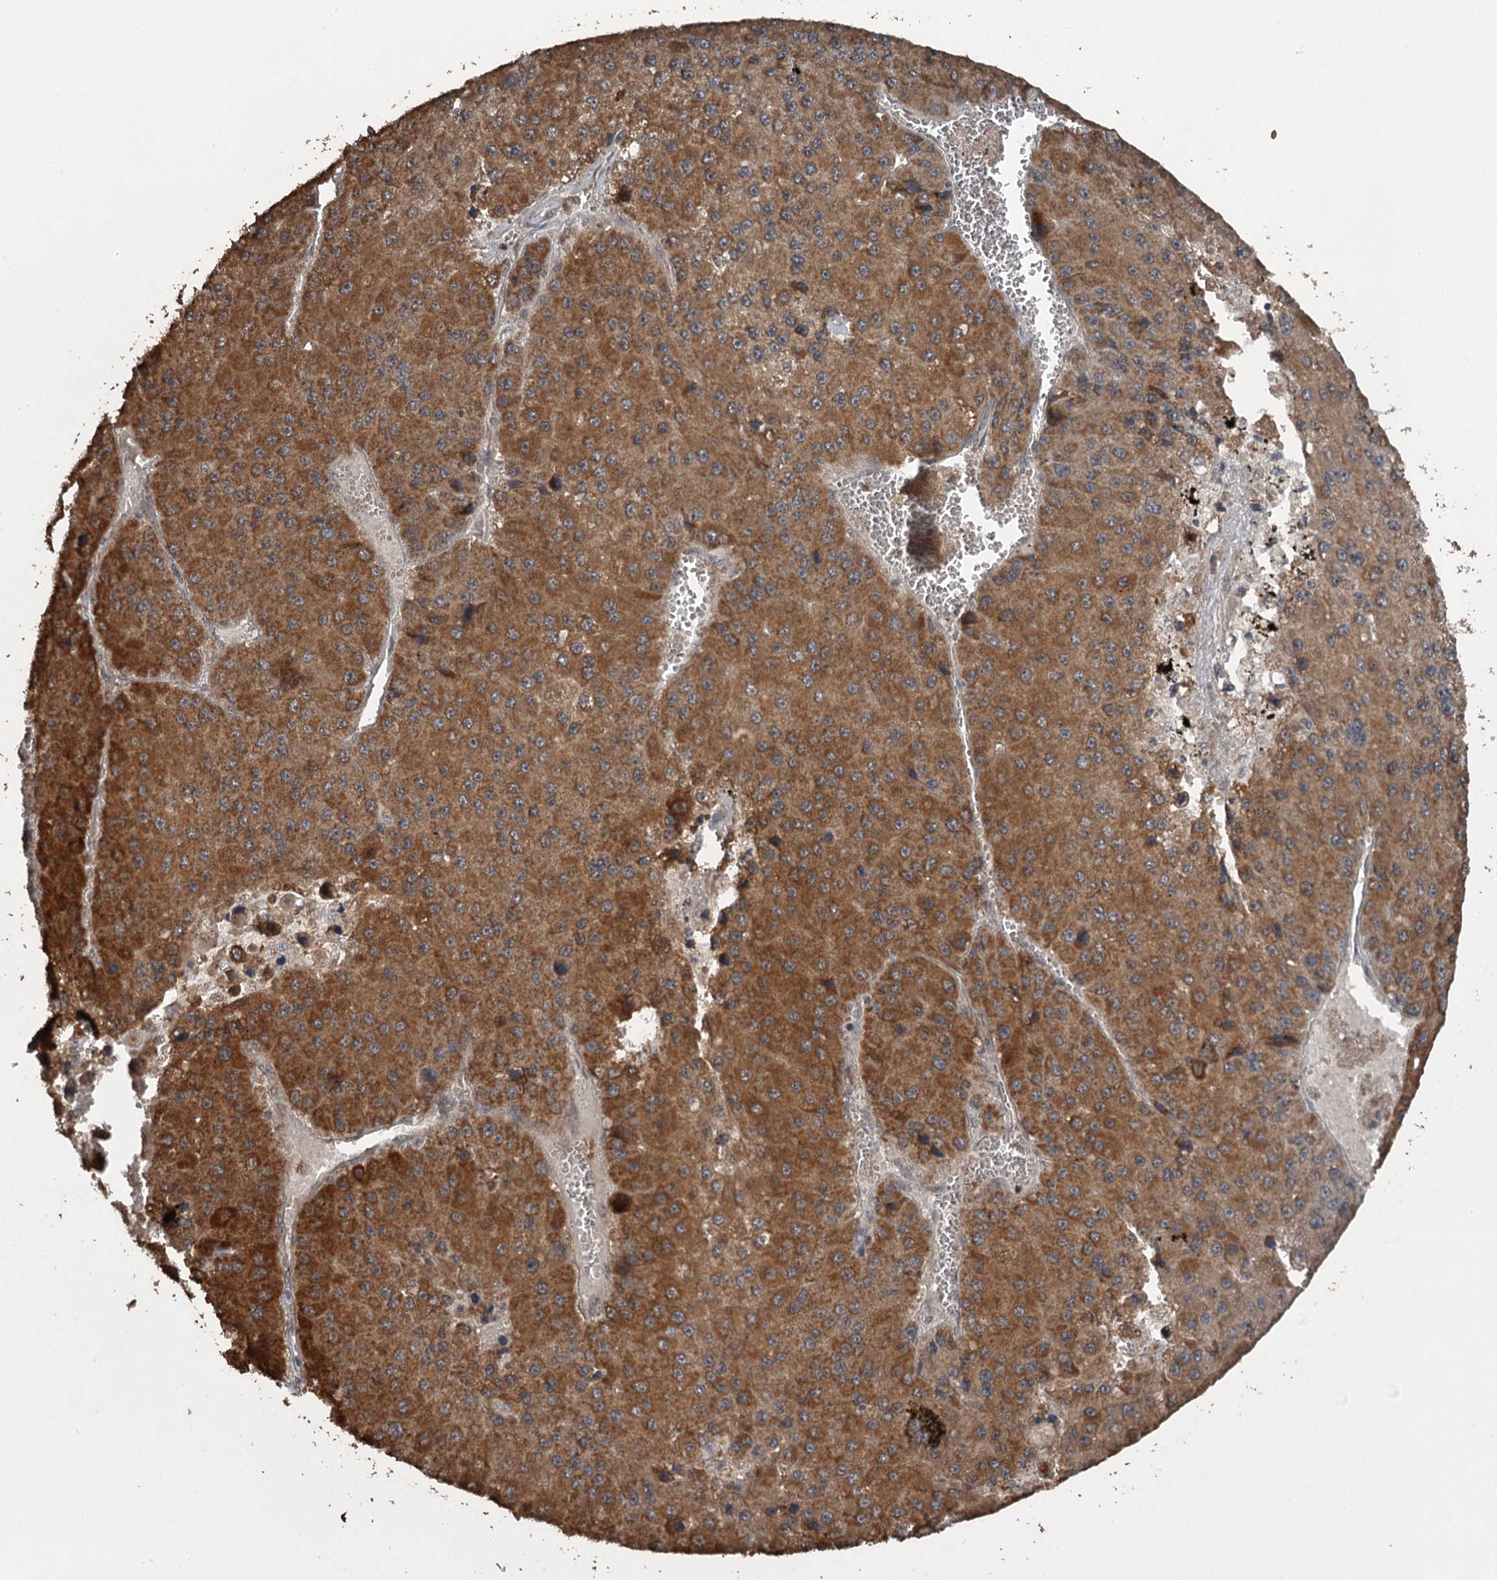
{"staining": {"intensity": "strong", "quantity": ">75%", "location": "cytoplasmic/membranous"}, "tissue": "liver cancer", "cell_type": "Tumor cells", "image_type": "cancer", "snomed": [{"axis": "morphology", "description": "Carcinoma, Hepatocellular, NOS"}, {"axis": "topography", "description": "Liver"}], "caption": "IHC photomicrograph of liver cancer (hepatocellular carcinoma) stained for a protein (brown), which reveals high levels of strong cytoplasmic/membranous staining in about >75% of tumor cells.", "gene": "WIPI1", "patient": {"sex": "female", "age": 73}}